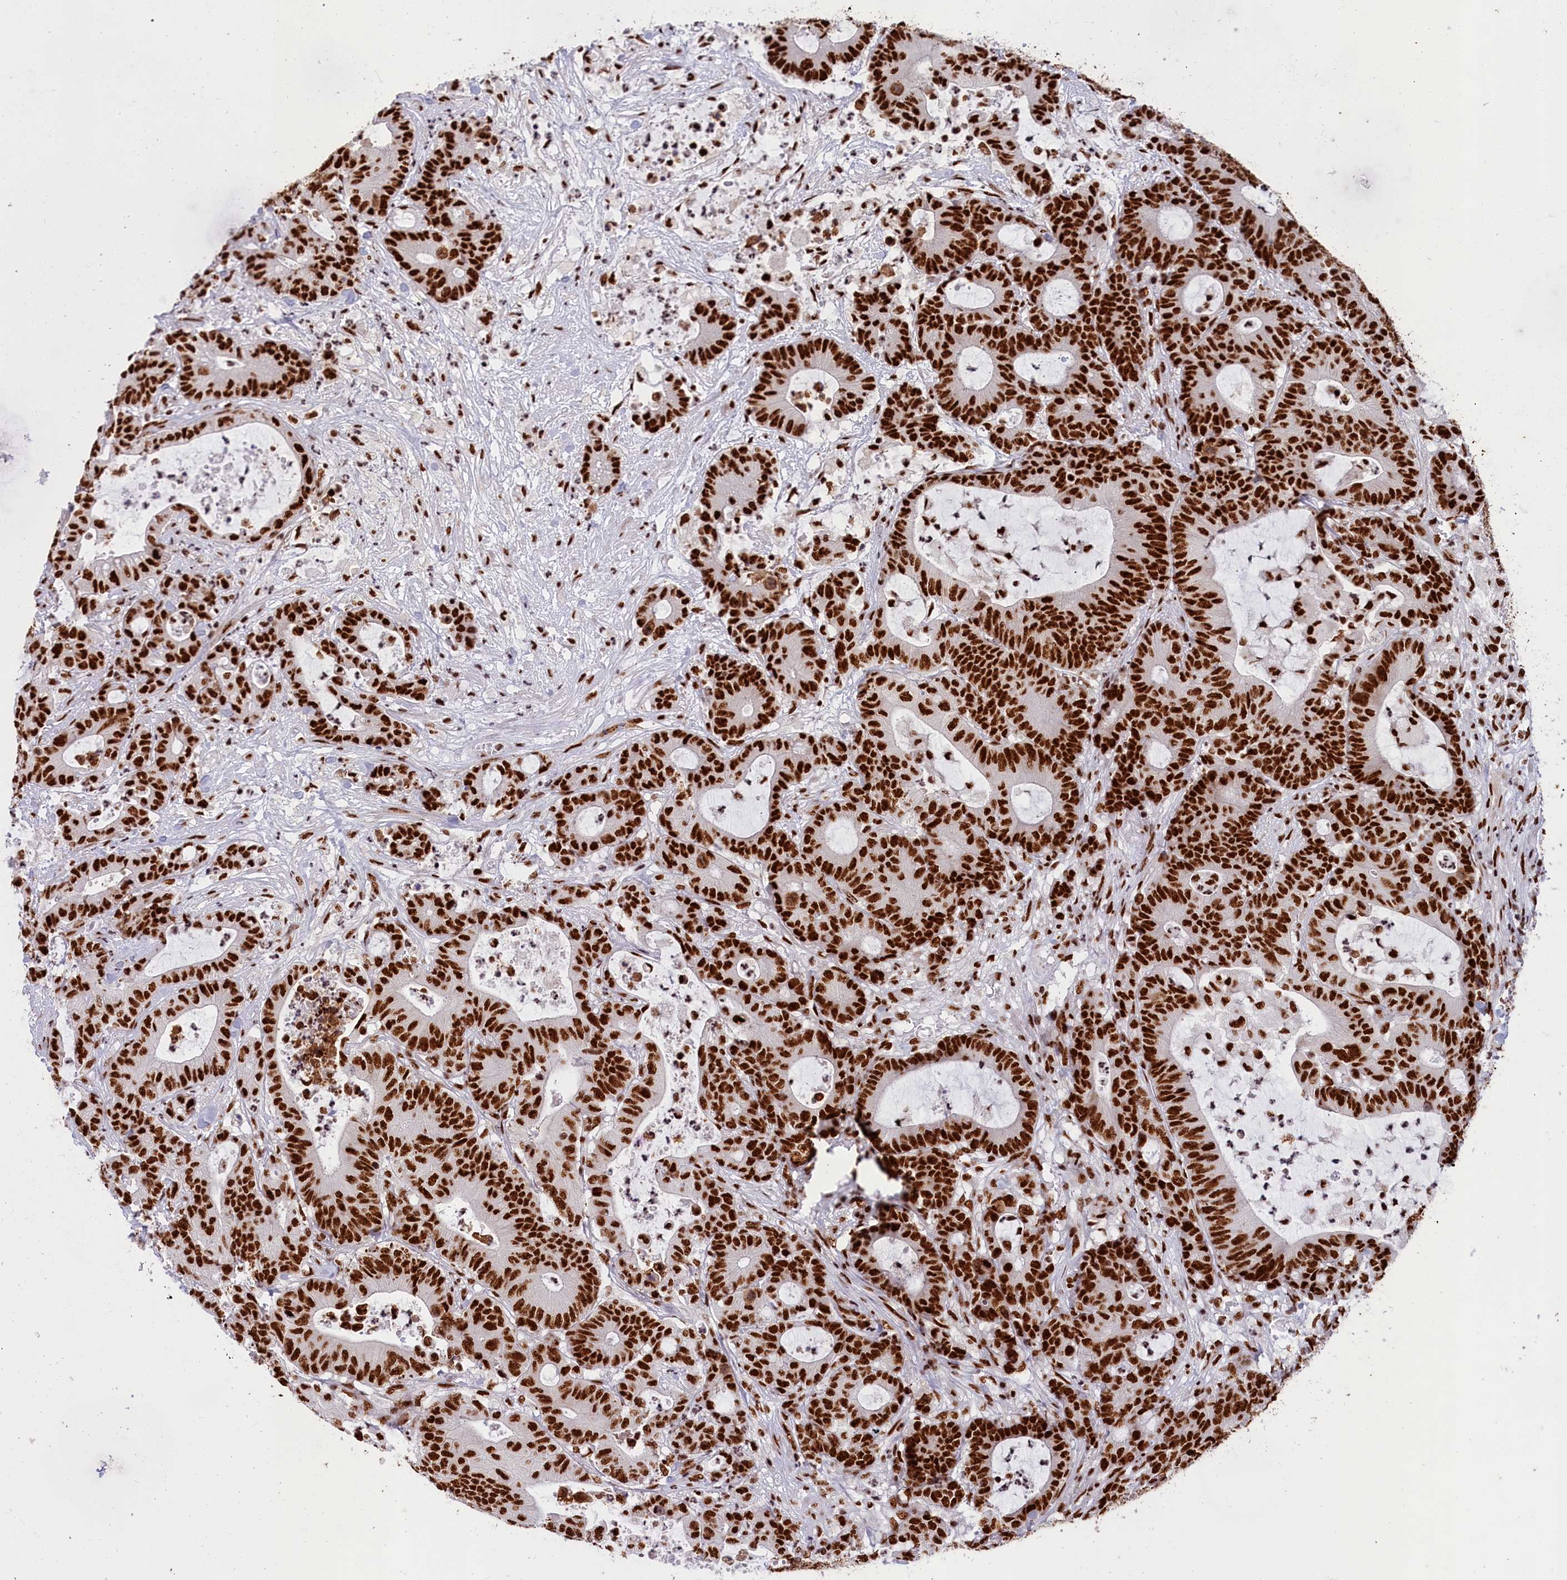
{"staining": {"intensity": "strong", "quantity": ">75%", "location": "nuclear"}, "tissue": "colorectal cancer", "cell_type": "Tumor cells", "image_type": "cancer", "snomed": [{"axis": "morphology", "description": "Adenocarcinoma, NOS"}, {"axis": "topography", "description": "Colon"}], "caption": "Immunohistochemistry (IHC) image of neoplastic tissue: colorectal cancer (adenocarcinoma) stained using immunohistochemistry (IHC) demonstrates high levels of strong protein expression localized specifically in the nuclear of tumor cells, appearing as a nuclear brown color.", "gene": "SNRNP70", "patient": {"sex": "female", "age": 84}}